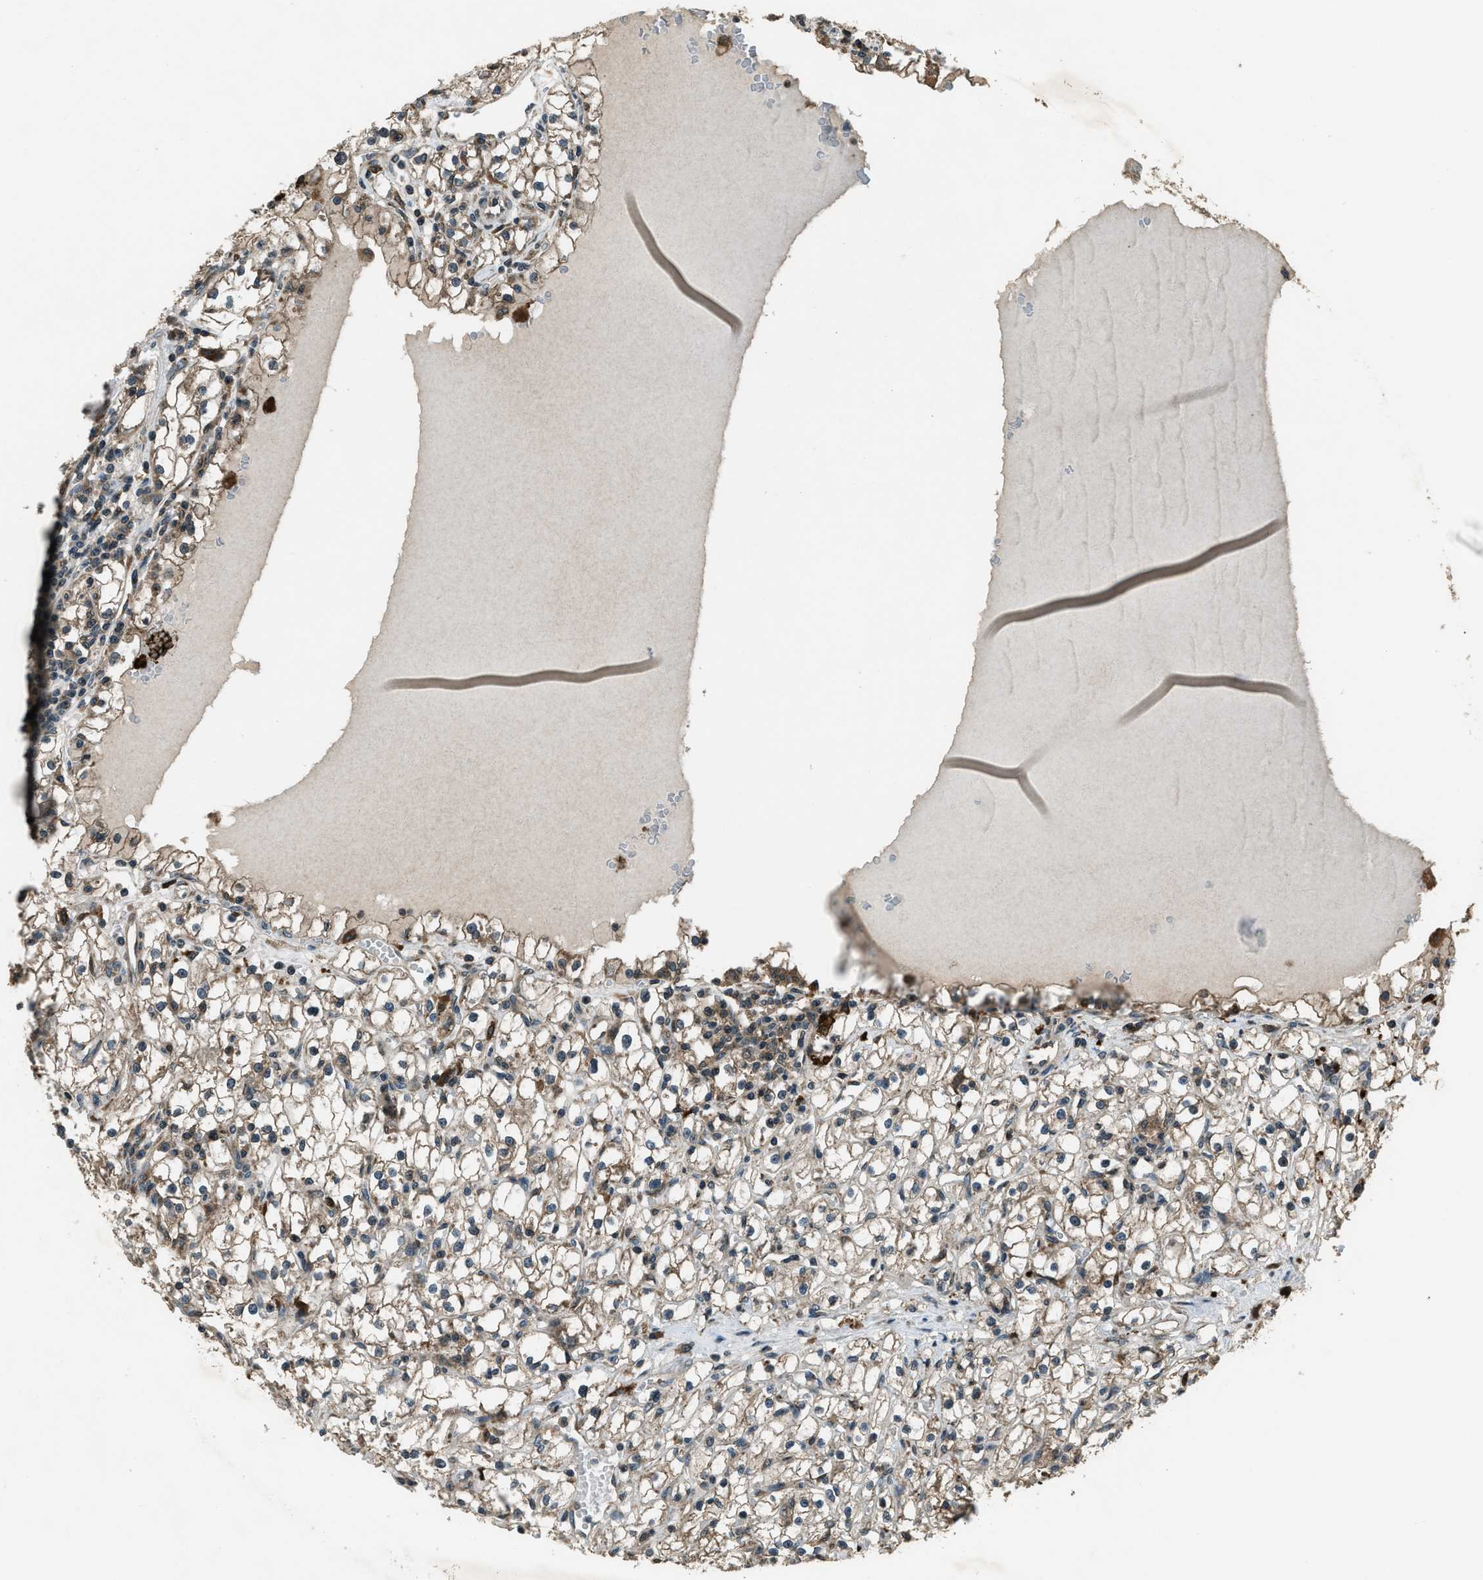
{"staining": {"intensity": "moderate", "quantity": ">75%", "location": "cytoplasmic/membranous"}, "tissue": "renal cancer", "cell_type": "Tumor cells", "image_type": "cancer", "snomed": [{"axis": "morphology", "description": "Adenocarcinoma, NOS"}, {"axis": "topography", "description": "Kidney"}], "caption": "The photomicrograph reveals immunohistochemical staining of renal cancer (adenocarcinoma). There is moderate cytoplasmic/membranous positivity is identified in approximately >75% of tumor cells.", "gene": "TRIM4", "patient": {"sex": "male", "age": 56}}